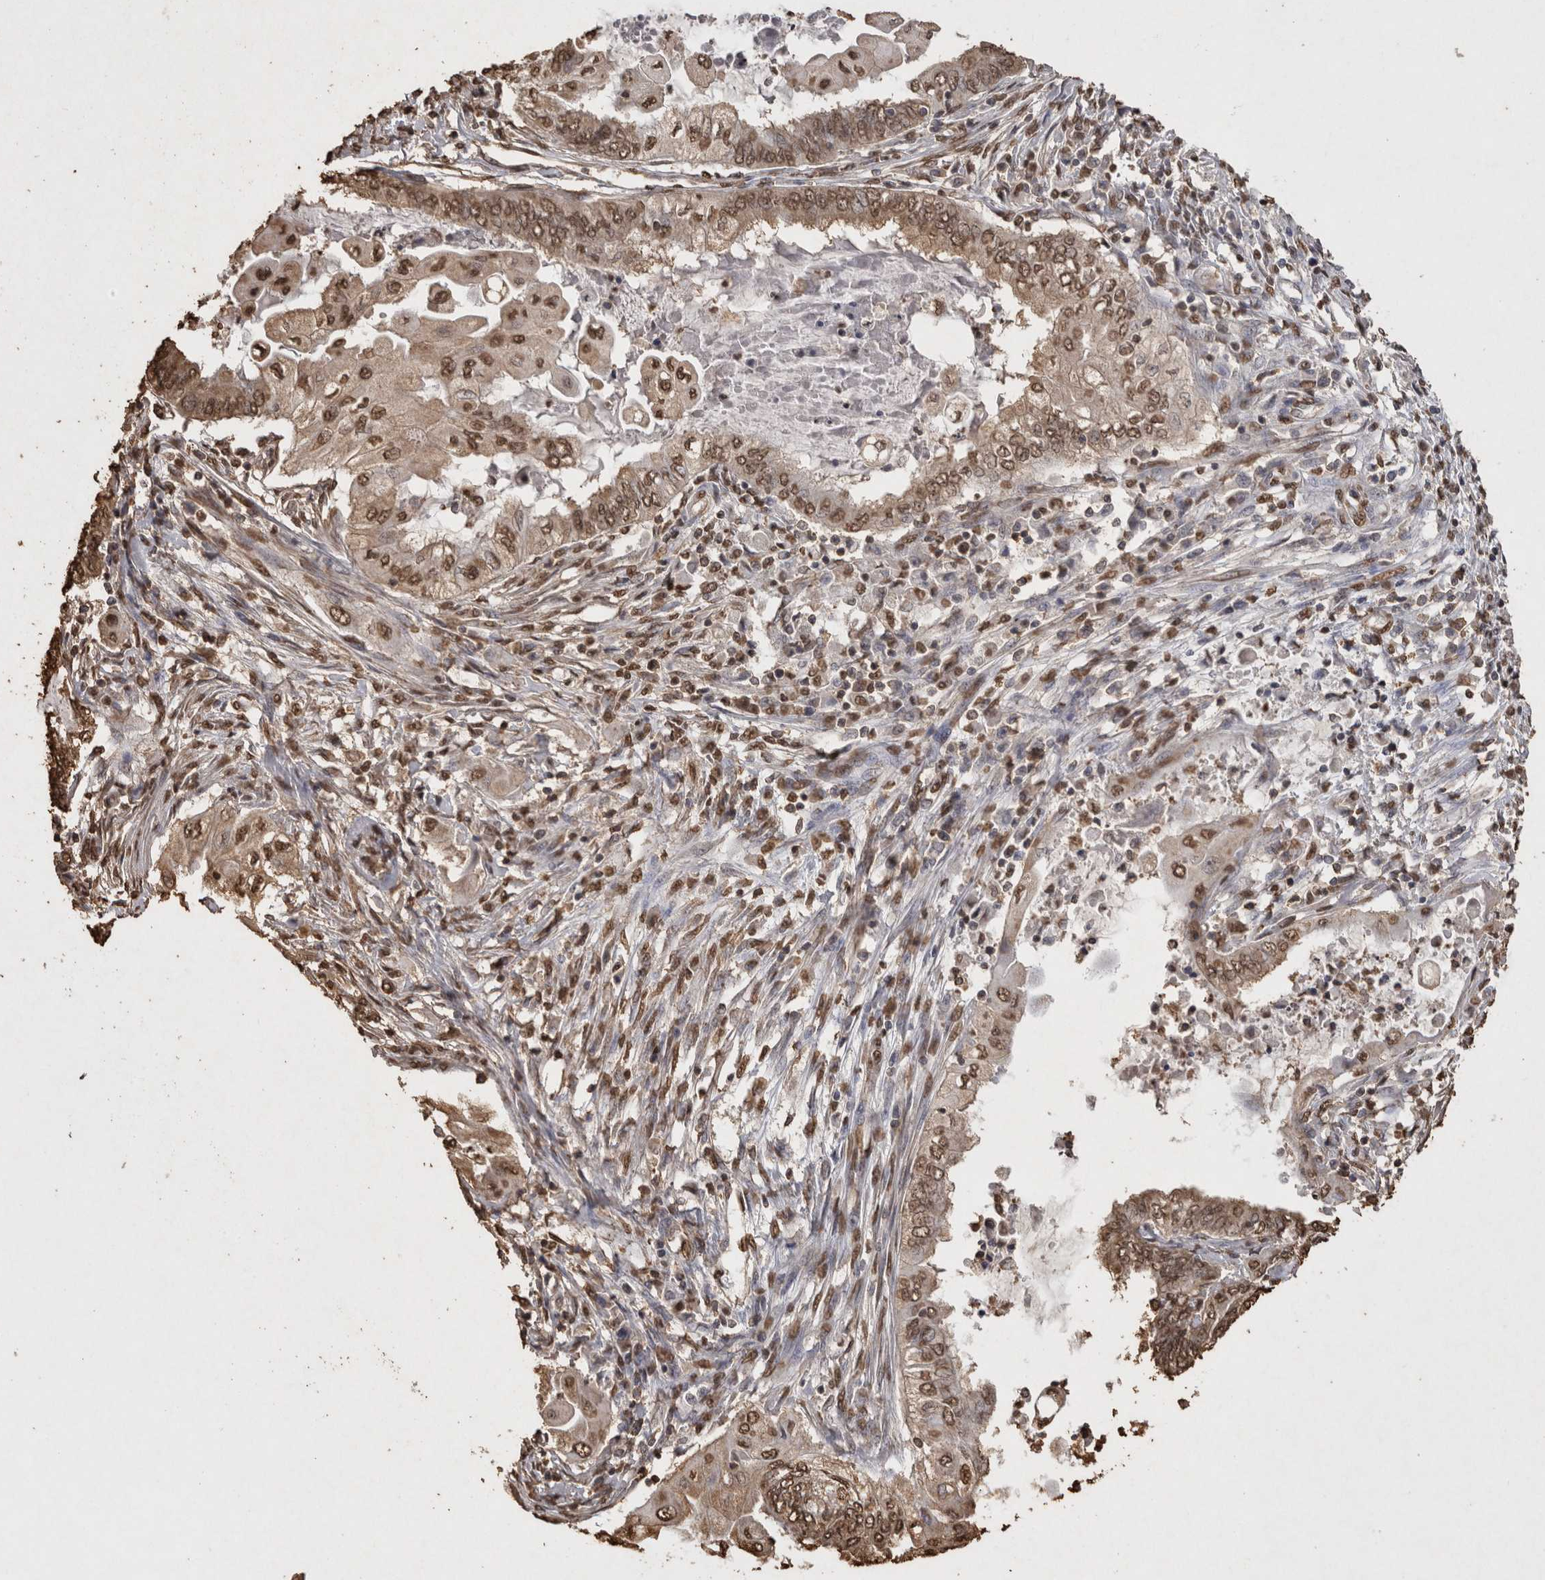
{"staining": {"intensity": "moderate", "quantity": ">75%", "location": "cytoplasmic/membranous,nuclear"}, "tissue": "endometrial cancer", "cell_type": "Tumor cells", "image_type": "cancer", "snomed": [{"axis": "morphology", "description": "Adenocarcinoma, NOS"}, {"axis": "topography", "description": "Uterus"}, {"axis": "topography", "description": "Endometrium"}], "caption": "Endometrial adenocarcinoma stained with DAB (3,3'-diaminobenzidine) IHC displays medium levels of moderate cytoplasmic/membranous and nuclear positivity in approximately >75% of tumor cells.", "gene": "FSTL3", "patient": {"sex": "female", "age": 70}}